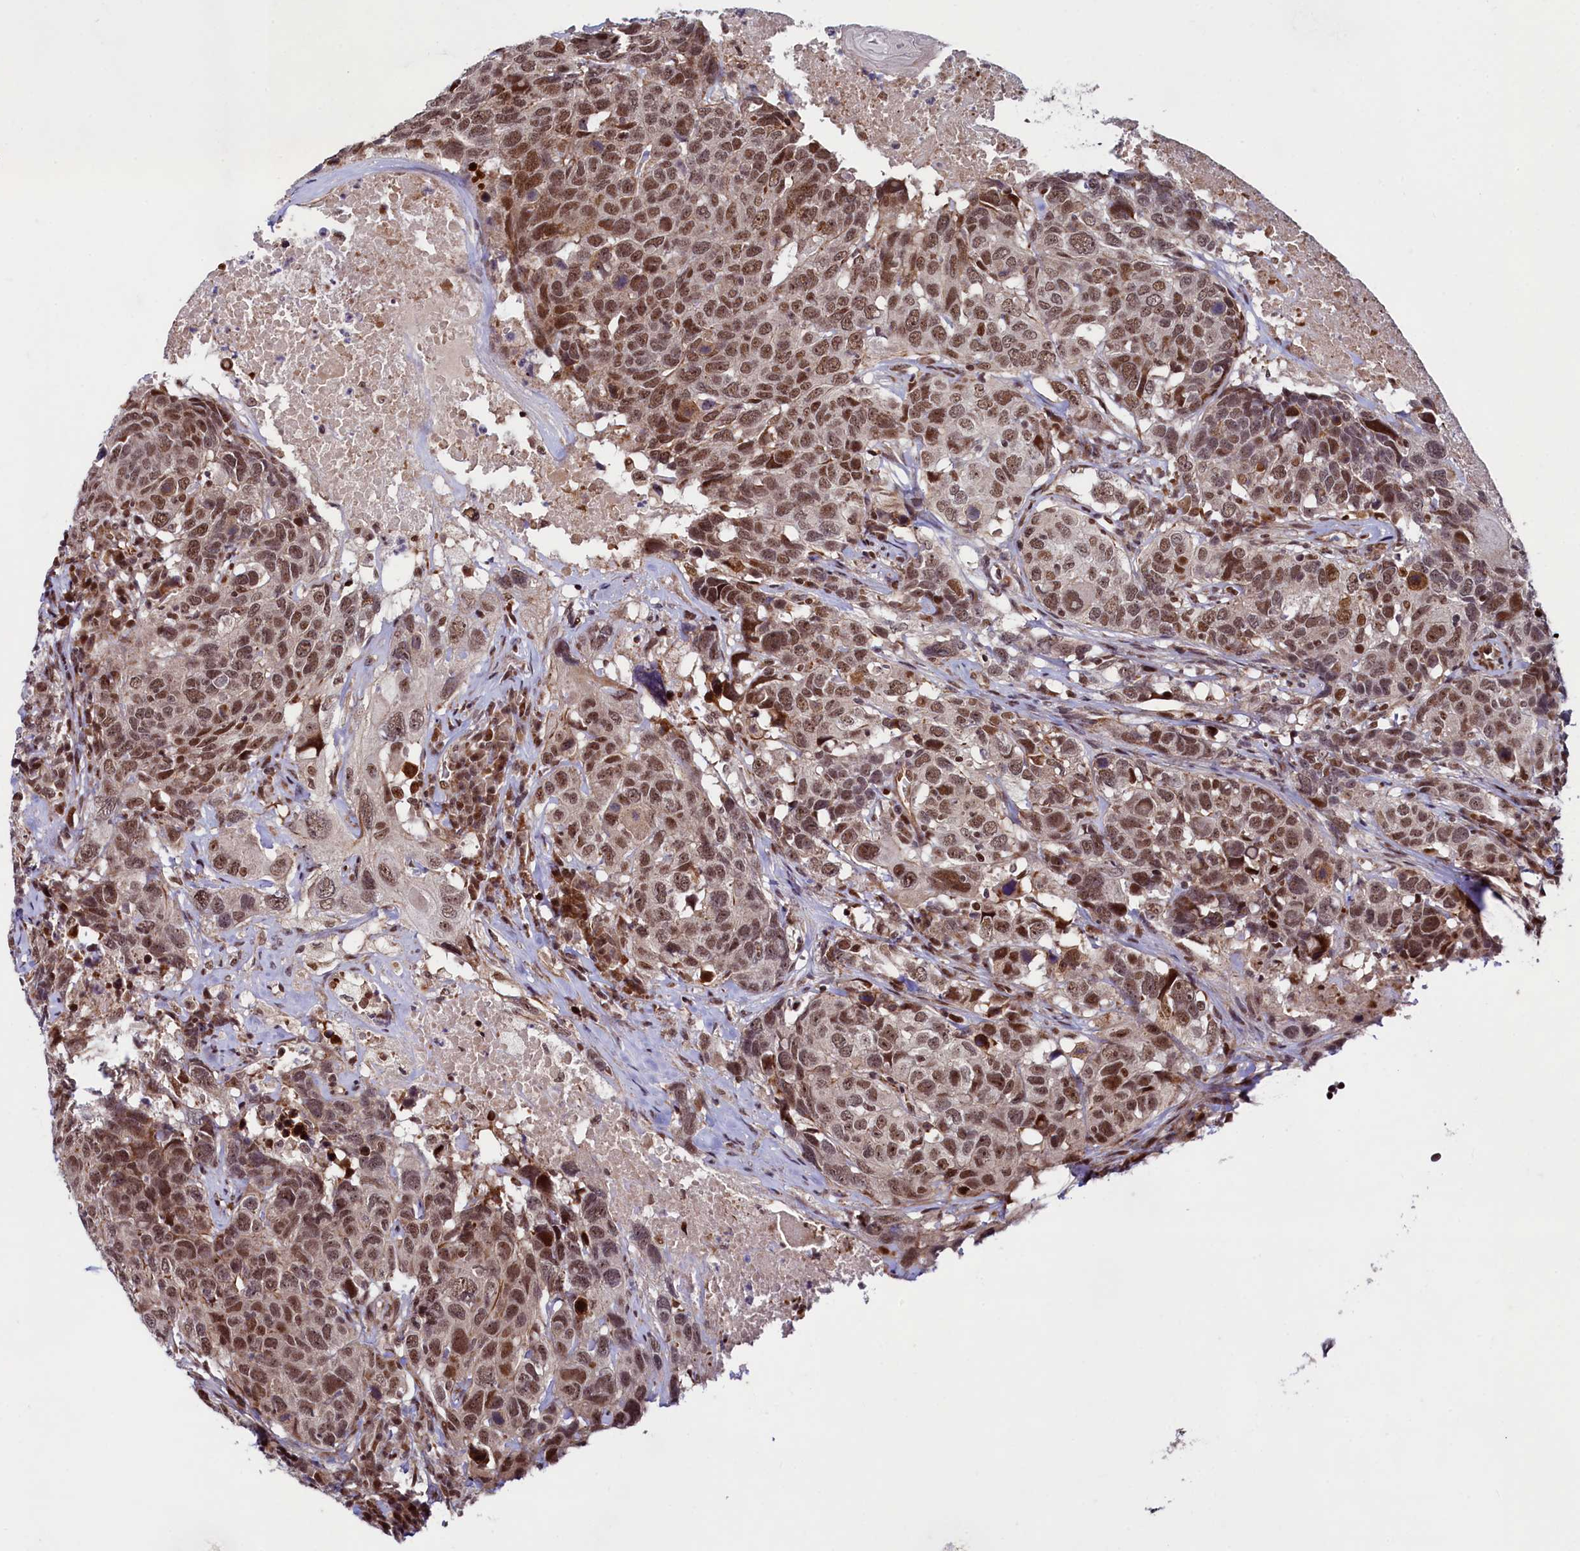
{"staining": {"intensity": "moderate", "quantity": ">75%", "location": "nuclear"}, "tissue": "head and neck cancer", "cell_type": "Tumor cells", "image_type": "cancer", "snomed": [{"axis": "morphology", "description": "Squamous cell carcinoma, NOS"}, {"axis": "topography", "description": "Head-Neck"}], "caption": "Immunohistochemistry of head and neck cancer displays medium levels of moderate nuclear expression in about >75% of tumor cells.", "gene": "LEO1", "patient": {"sex": "male", "age": 66}}